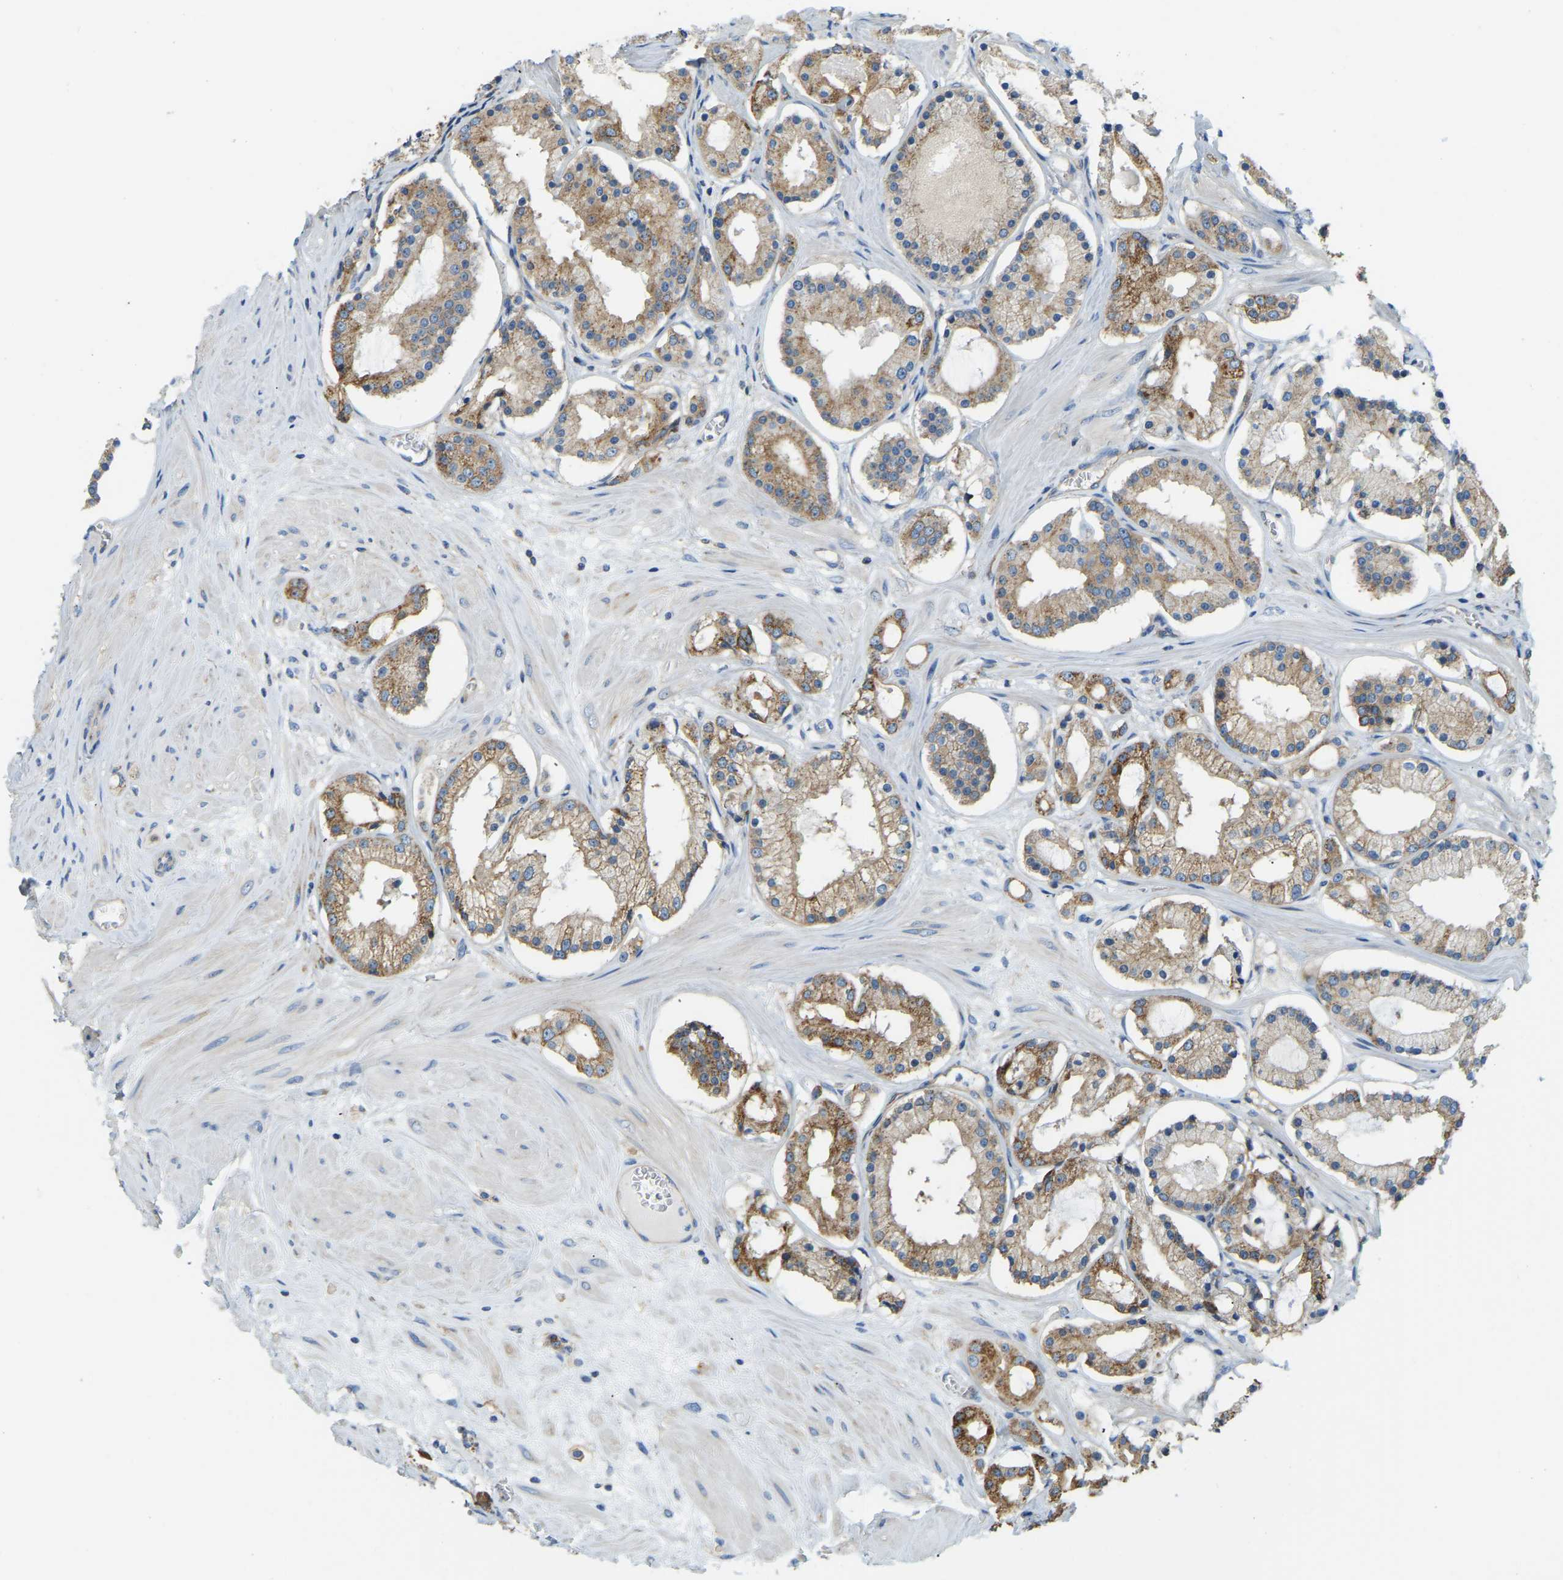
{"staining": {"intensity": "moderate", "quantity": ">75%", "location": "cytoplasmic/membranous"}, "tissue": "prostate cancer", "cell_type": "Tumor cells", "image_type": "cancer", "snomed": [{"axis": "morphology", "description": "Adenocarcinoma, High grade"}, {"axis": "topography", "description": "Prostate"}], "caption": "IHC photomicrograph of neoplastic tissue: human prostate adenocarcinoma (high-grade) stained using immunohistochemistry shows medium levels of moderate protein expression localized specifically in the cytoplasmic/membranous of tumor cells, appearing as a cytoplasmic/membranous brown color.", "gene": "AHNAK", "patient": {"sex": "male", "age": 66}}